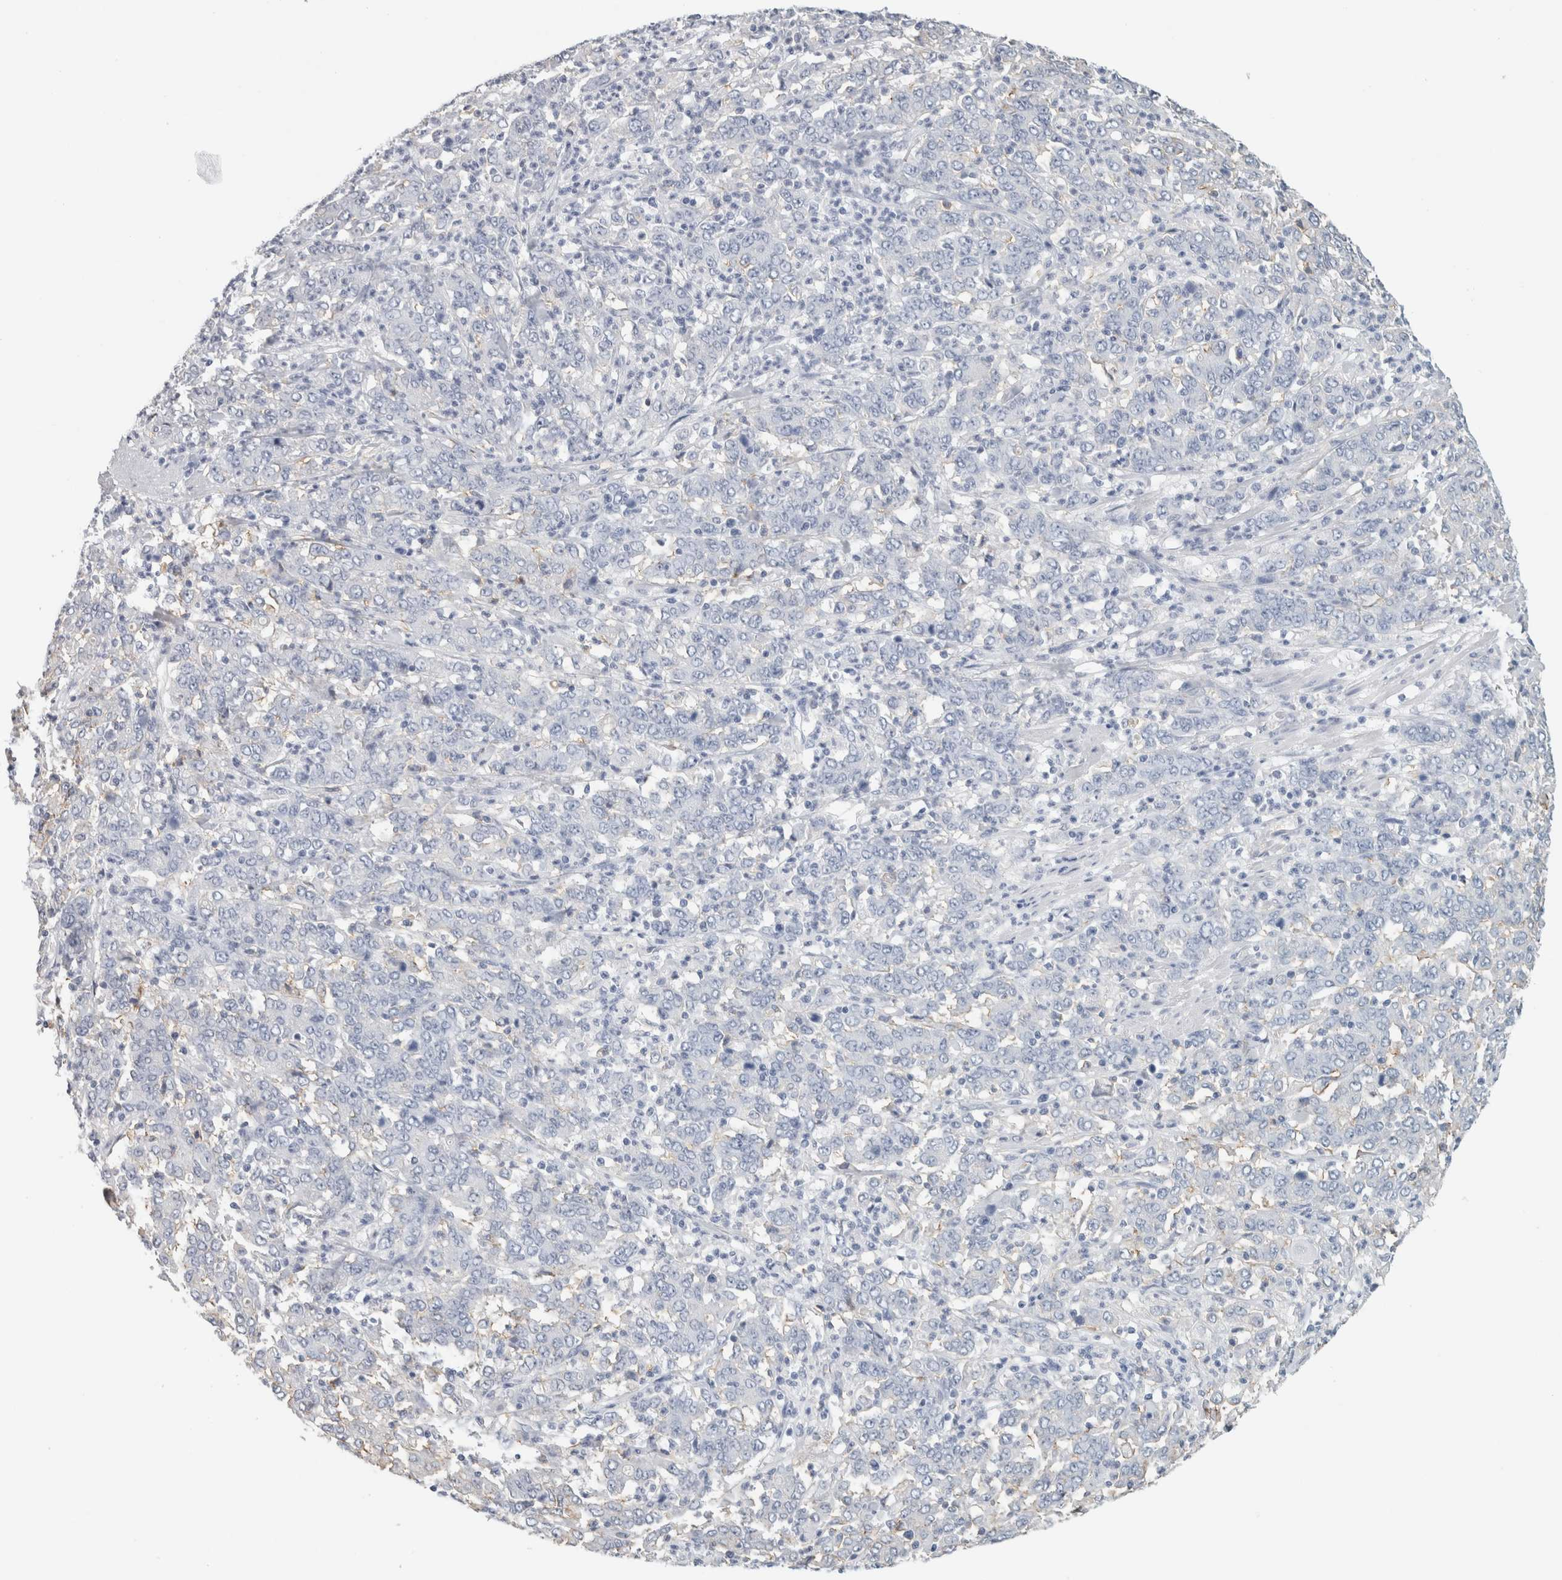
{"staining": {"intensity": "negative", "quantity": "none", "location": "none"}, "tissue": "stomach cancer", "cell_type": "Tumor cells", "image_type": "cancer", "snomed": [{"axis": "morphology", "description": "Adenocarcinoma, NOS"}, {"axis": "topography", "description": "Stomach, lower"}], "caption": "The IHC photomicrograph has no significant positivity in tumor cells of stomach cancer (adenocarcinoma) tissue.", "gene": "TSPAN8", "patient": {"sex": "female", "age": 71}}